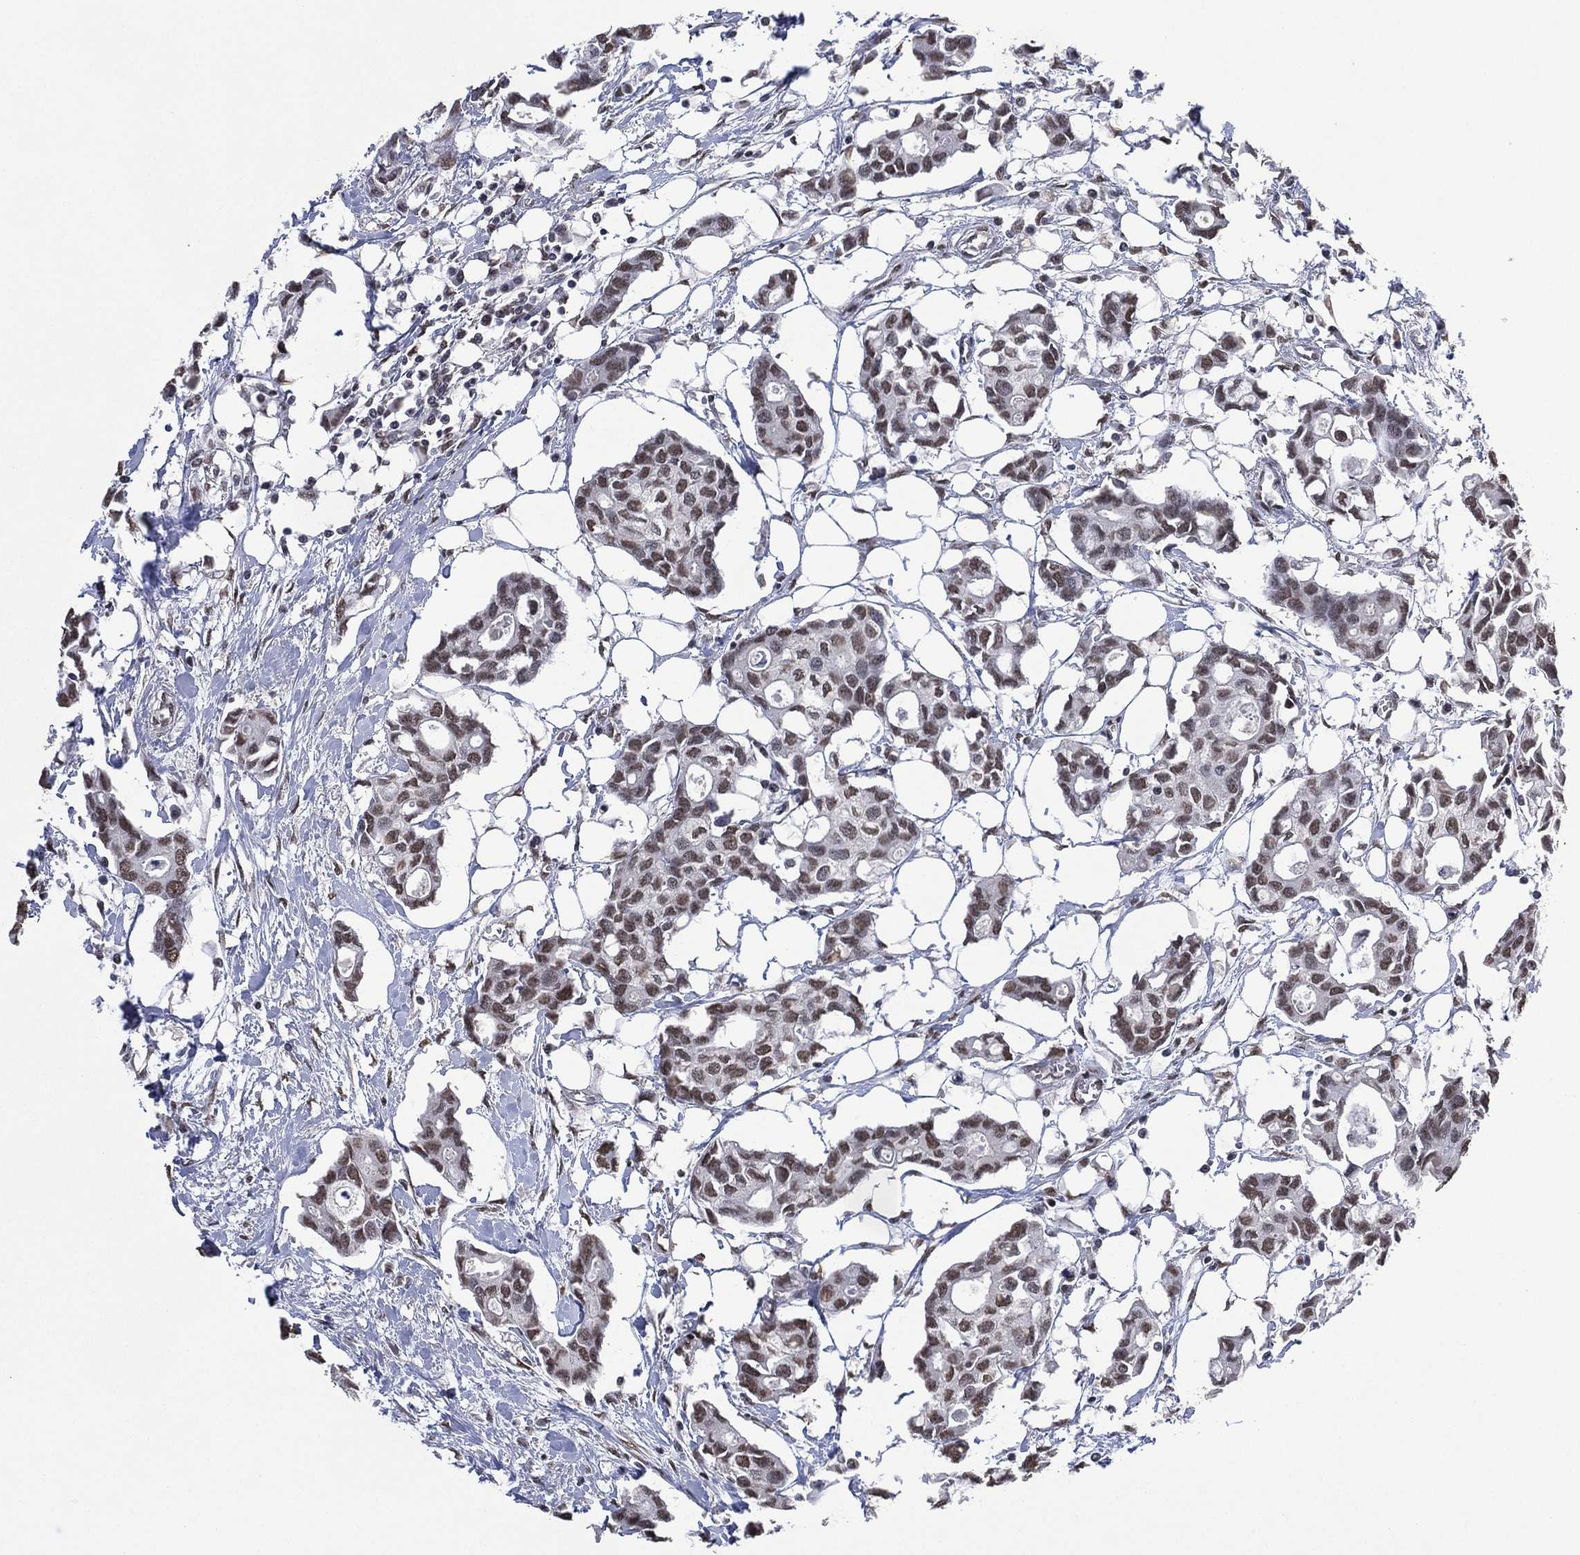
{"staining": {"intensity": "weak", "quantity": "<25%", "location": "nuclear"}, "tissue": "breast cancer", "cell_type": "Tumor cells", "image_type": "cancer", "snomed": [{"axis": "morphology", "description": "Duct carcinoma"}, {"axis": "topography", "description": "Breast"}], "caption": "IHC of breast infiltrating ductal carcinoma displays no staining in tumor cells.", "gene": "EHMT1", "patient": {"sex": "female", "age": 83}}